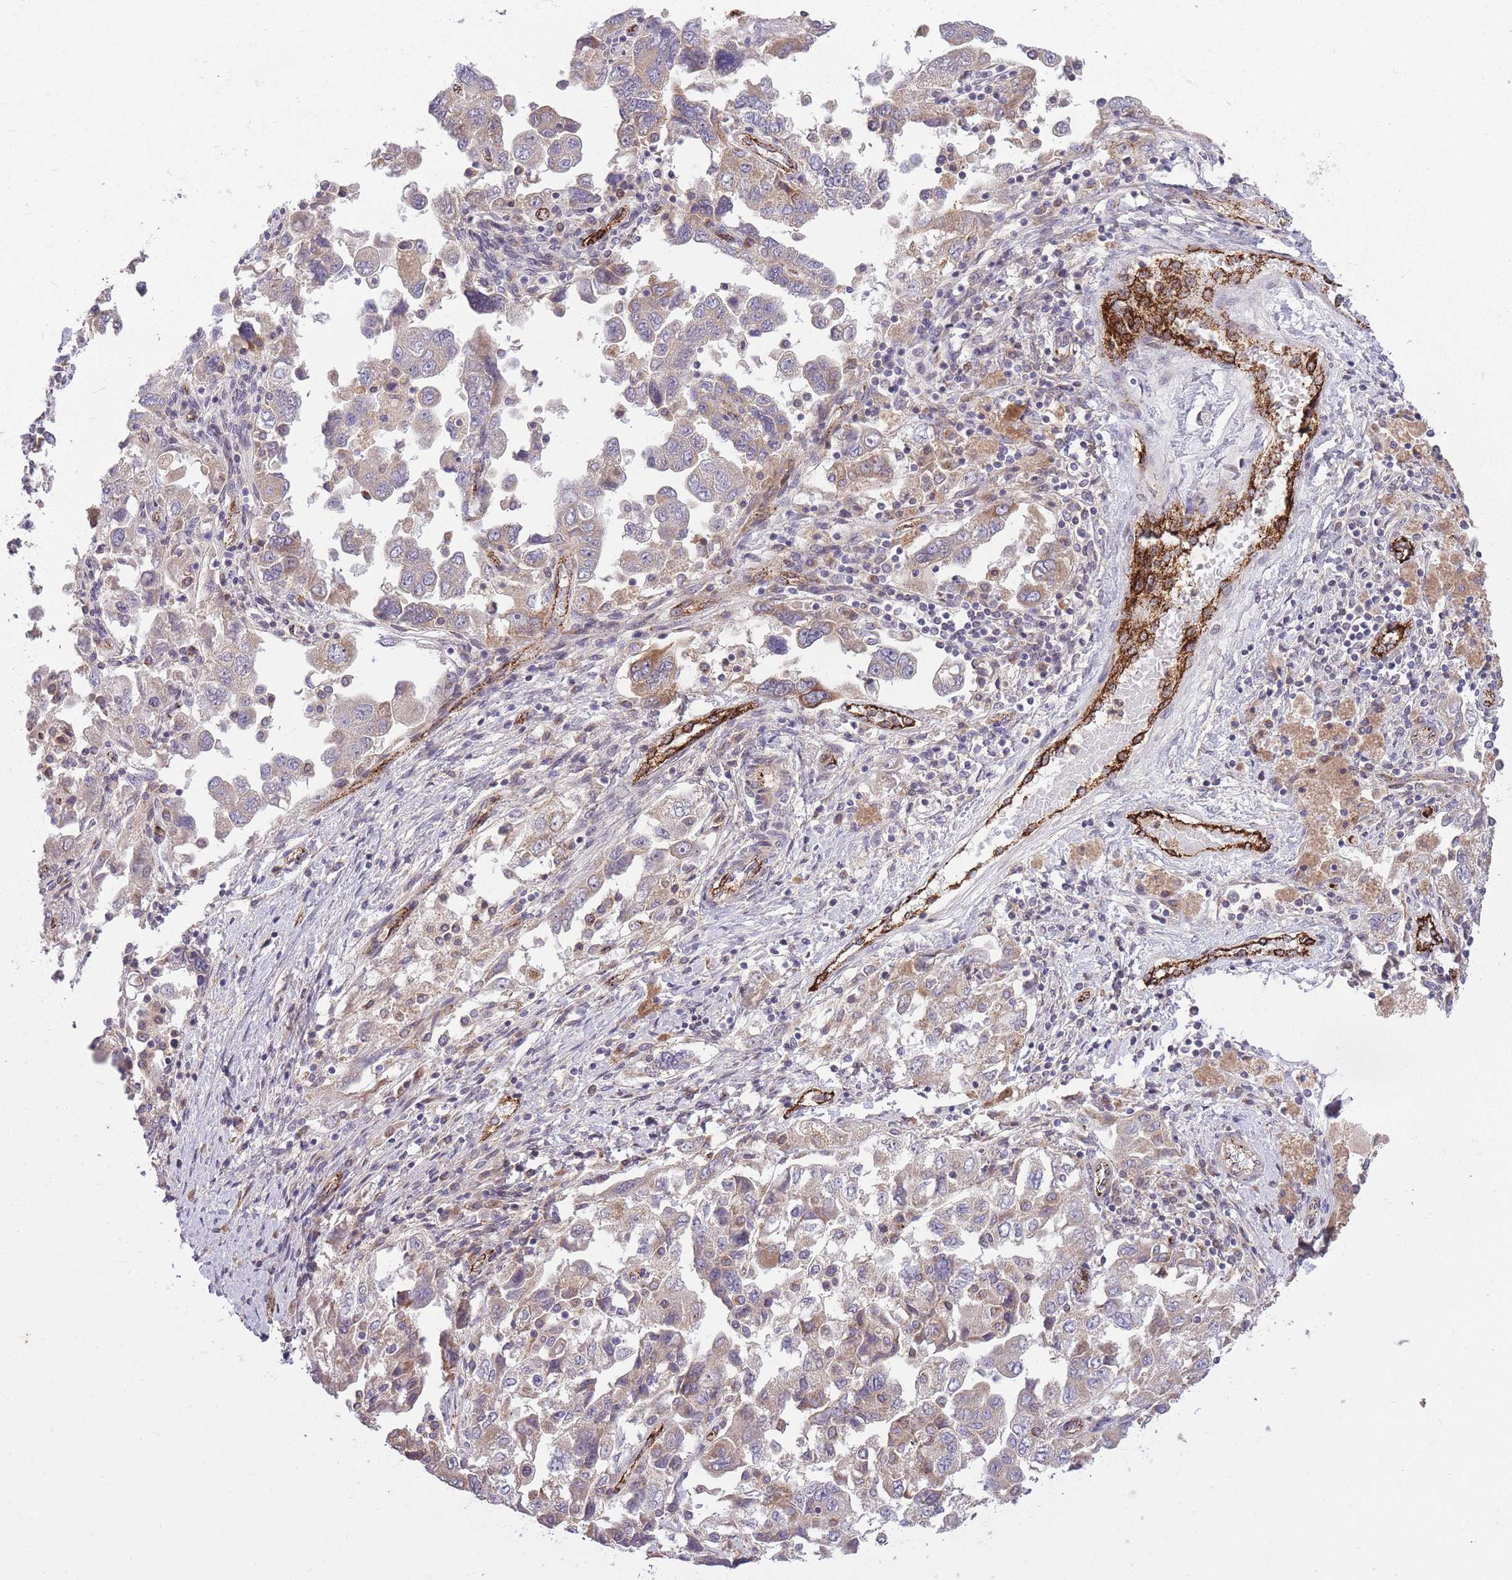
{"staining": {"intensity": "weak", "quantity": "<25%", "location": "cytoplasmic/membranous"}, "tissue": "ovarian cancer", "cell_type": "Tumor cells", "image_type": "cancer", "snomed": [{"axis": "morphology", "description": "Carcinoma, NOS"}, {"axis": "morphology", "description": "Cystadenocarcinoma, serous, NOS"}, {"axis": "topography", "description": "Ovary"}], "caption": "An image of human carcinoma (ovarian) is negative for staining in tumor cells. The staining is performed using DAB (3,3'-diaminobenzidine) brown chromogen with nuclei counter-stained in using hematoxylin.", "gene": "CISH", "patient": {"sex": "female", "age": 69}}